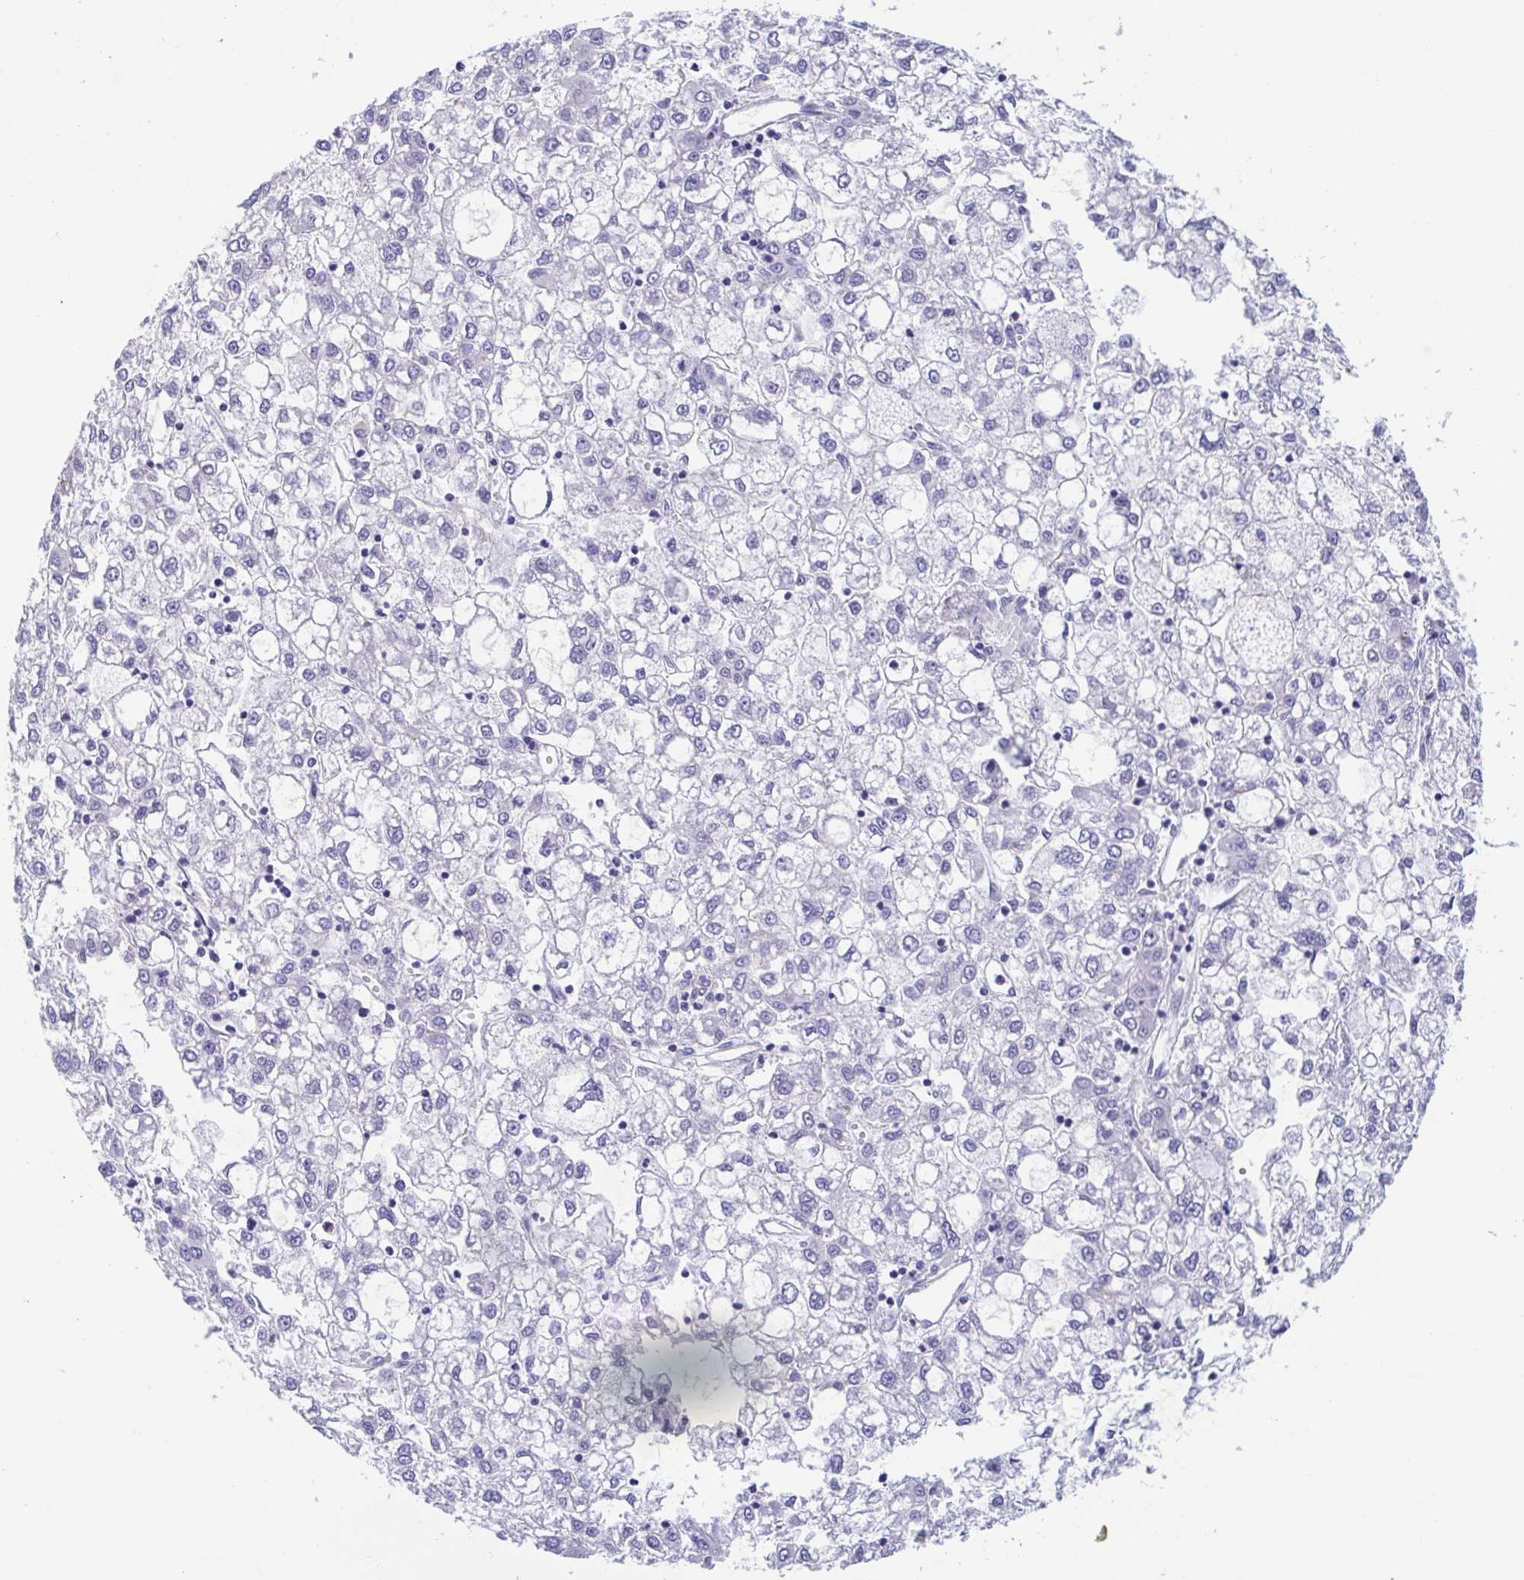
{"staining": {"intensity": "negative", "quantity": "none", "location": "none"}, "tissue": "liver cancer", "cell_type": "Tumor cells", "image_type": "cancer", "snomed": [{"axis": "morphology", "description": "Carcinoma, Hepatocellular, NOS"}, {"axis": "topography", "description": "Liver"}], "caption": "High power microscopy micrograph of an IHC photomicrograph of liver hepatocellular carcinoma, revealing no significant positivity in tumor cells.", "gene": "TREH", "patient": {"sex": "male", "age": 40}}